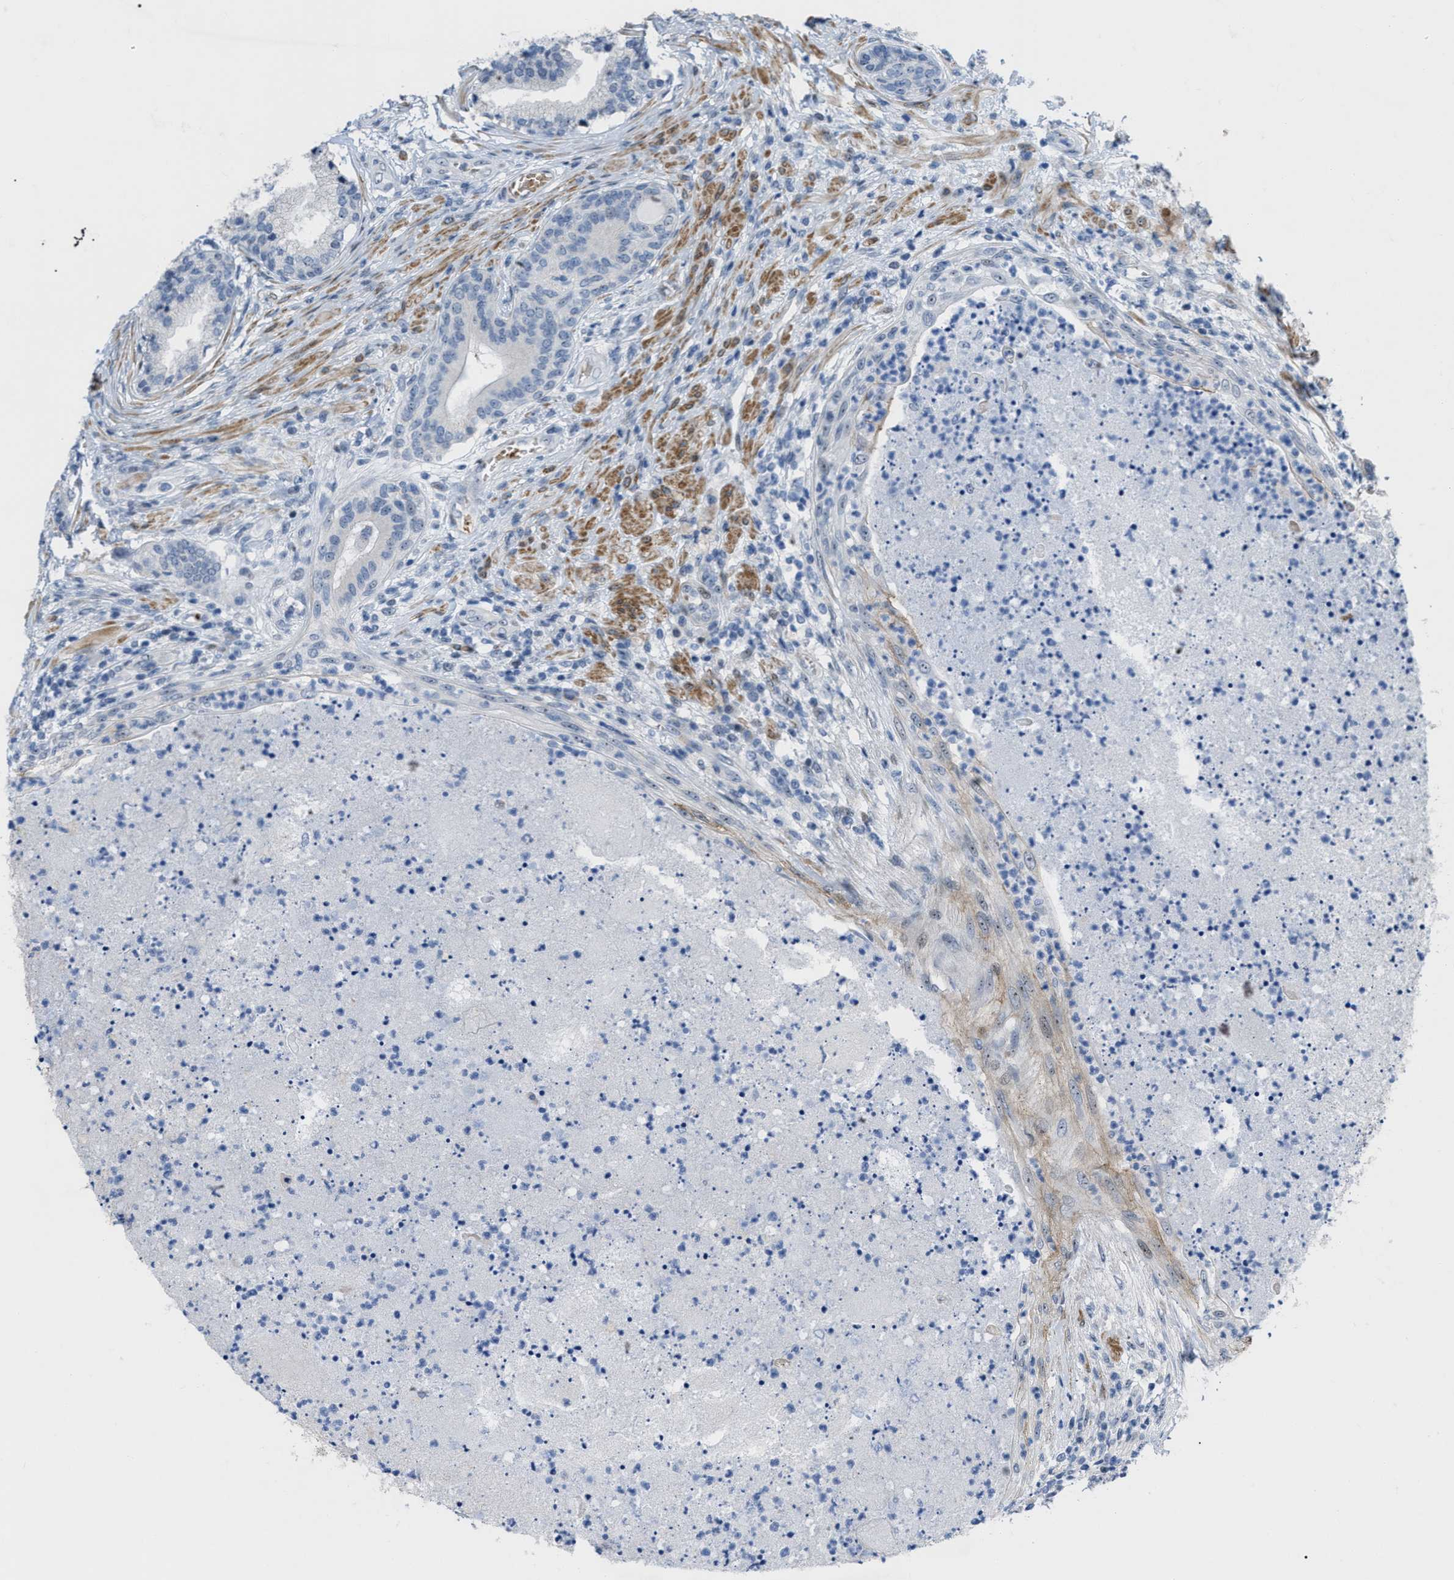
{"staining": {"intensity": "moderate", "quantity": "<25%", "location": "cytoplasmic/membranous"}, "tissue": "prostate", "cell_type": "Glandular cells", "image_type": "normal", "snomed": [{"axis": "morphology", "description": "Normal tissue, NOS"}, {"axis": "topography", "description": "Prostate"}], "caption": "Brown immunohistochemical staining in normal human prostate shows moderate cytoplasmic/membranous staining in approximately <25% of glandular cells. The staining is performed using DAB (3,3'-diaminobenzidine) brown chromogen to label protein expression. The nuclei are counter-stained blue using hematoxylin.", "gene": "POLR1F", "patient": {"sex": "male", "age": 76}}